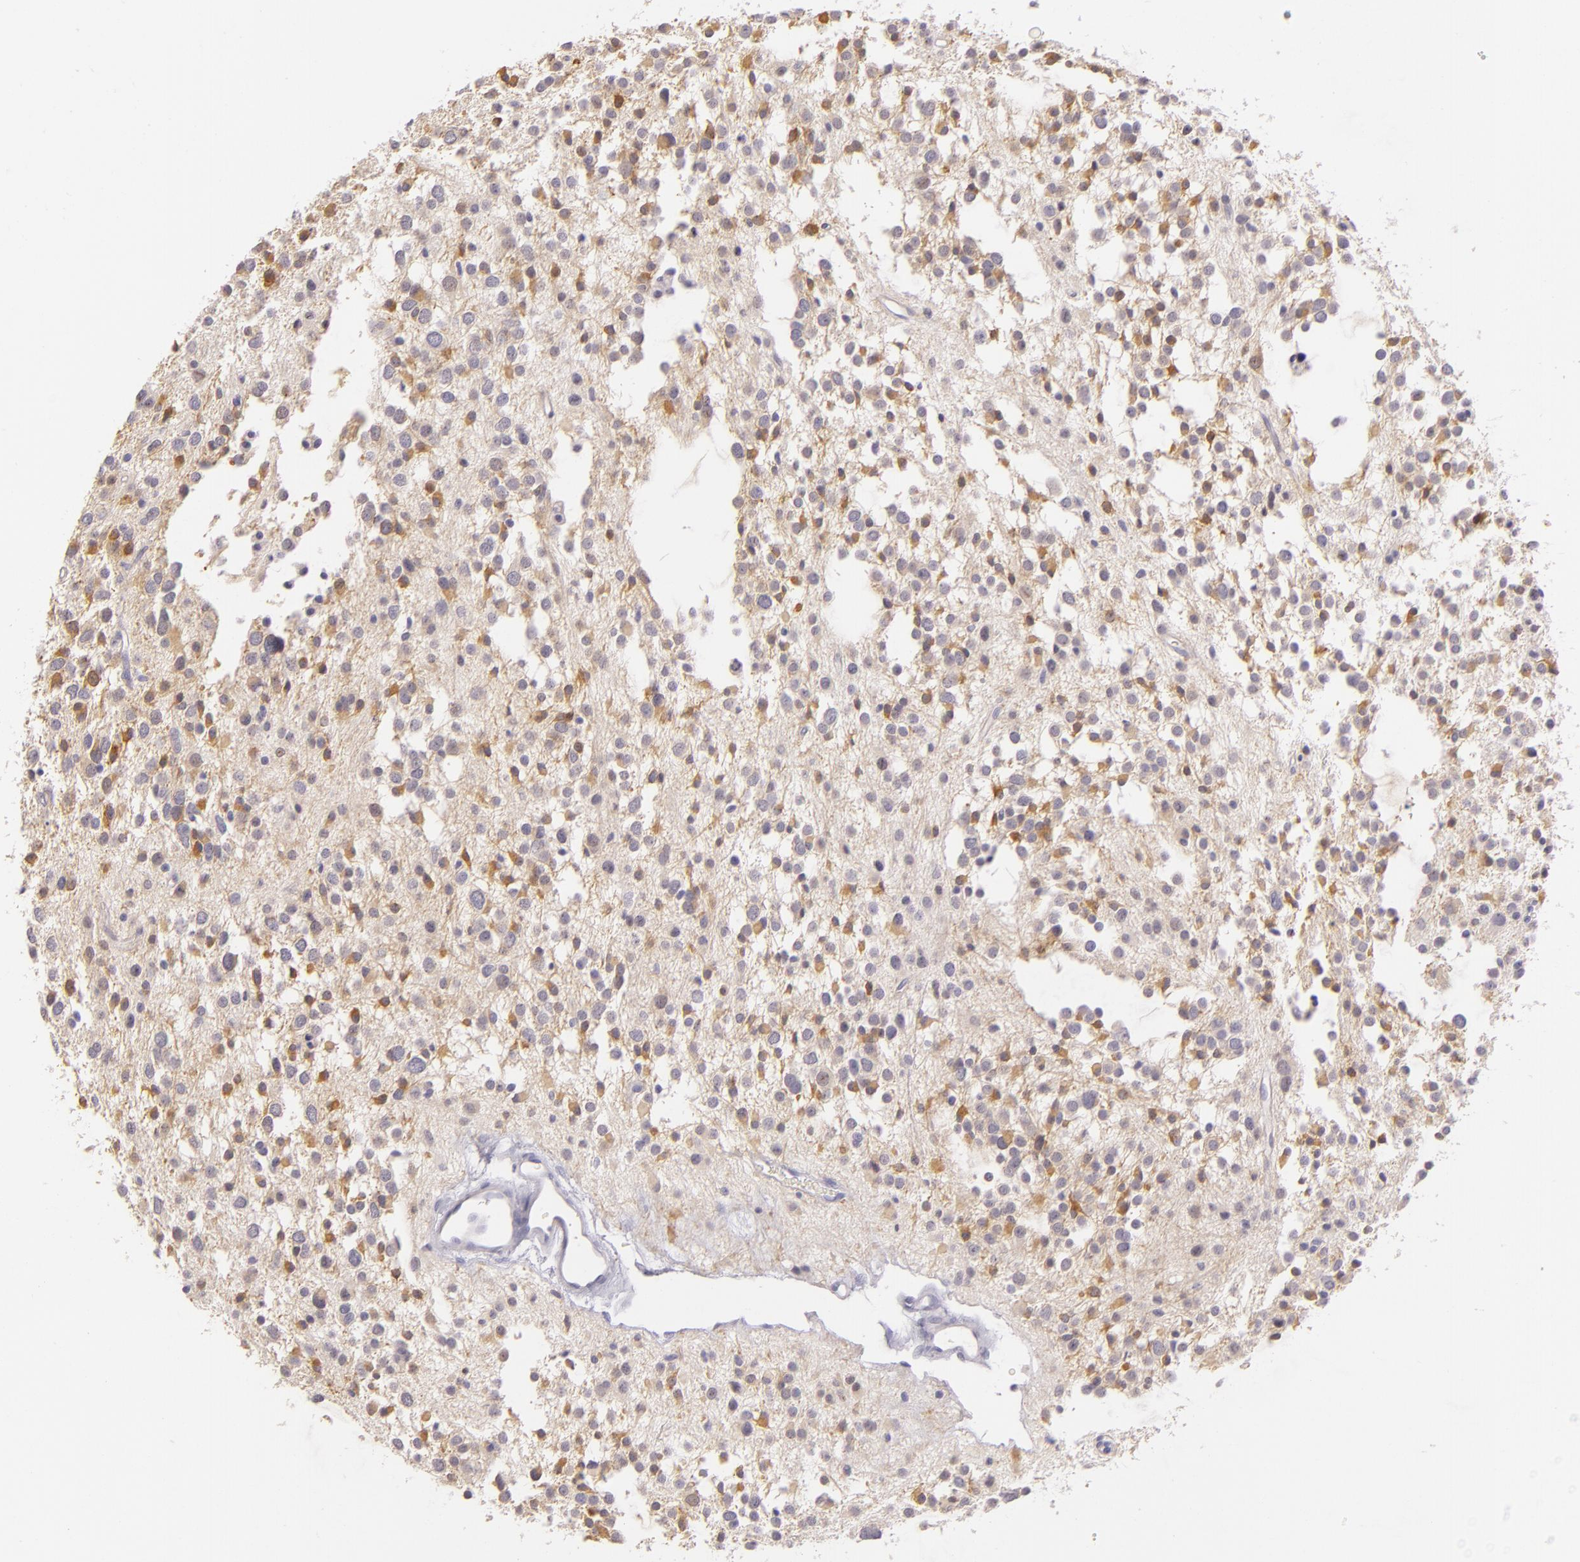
{"staining": {"intensity": "negative", "quantity": "none", "location": "none"}, "tissue": "glioma", "cell_type": "Tumor cells", "image_type": "cancer", "snomed": [{"axis": "morphology", "description": "Glioma, malignant, Low grade"}, {"axis": "topography", "description": "Brain"}], "caption": "Protein analysis of low-grade glioma (malignant) demonstrates no significant expression in tumor cells. (DAB immunohistochemistry visualized using brightfield microscopy, high magnification).", "gene": "CBS", "patient": {"sex": "female", "age": 36}}